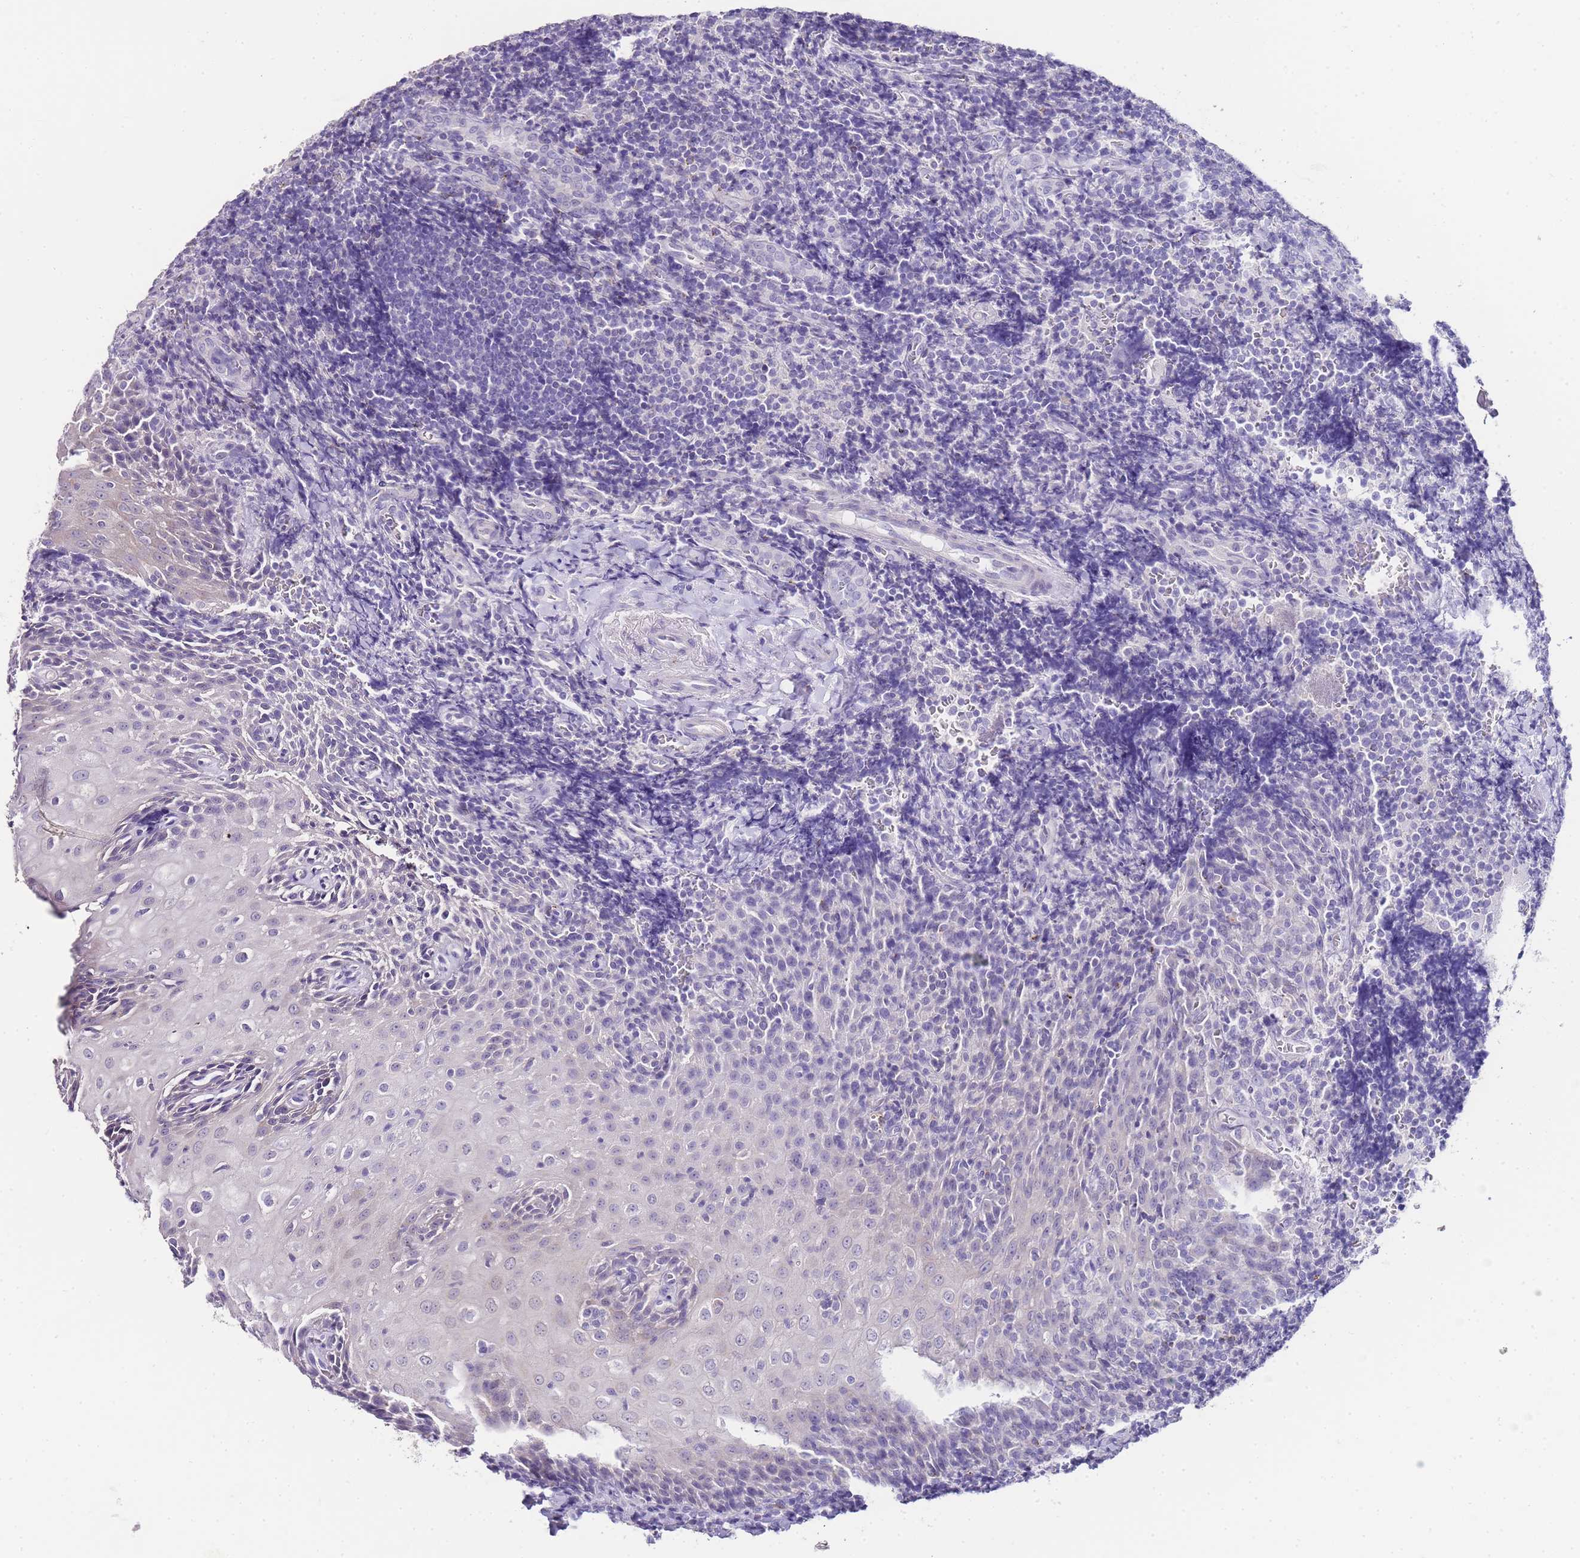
{"staining": {"intensity": "negative", "quantity": "none", "location": "none"}, "tissue": "tonsil", "cell_type": "Germinal center cells", "image_type": "normal", "snomed": [{"axis": "morphology", "description": "Normal tissue, NOS"}, {"axis": "topography", "description": "Tonsil"}], "caption": "This histopathology image is of normal tonsil stained with immunohistochemistry to label a protein in brown with the nuclei are counter-stained blue. There is no expression in germinal center cells.", "gene": "DPP4", "patient": {"sex": "male", "age": 37}}